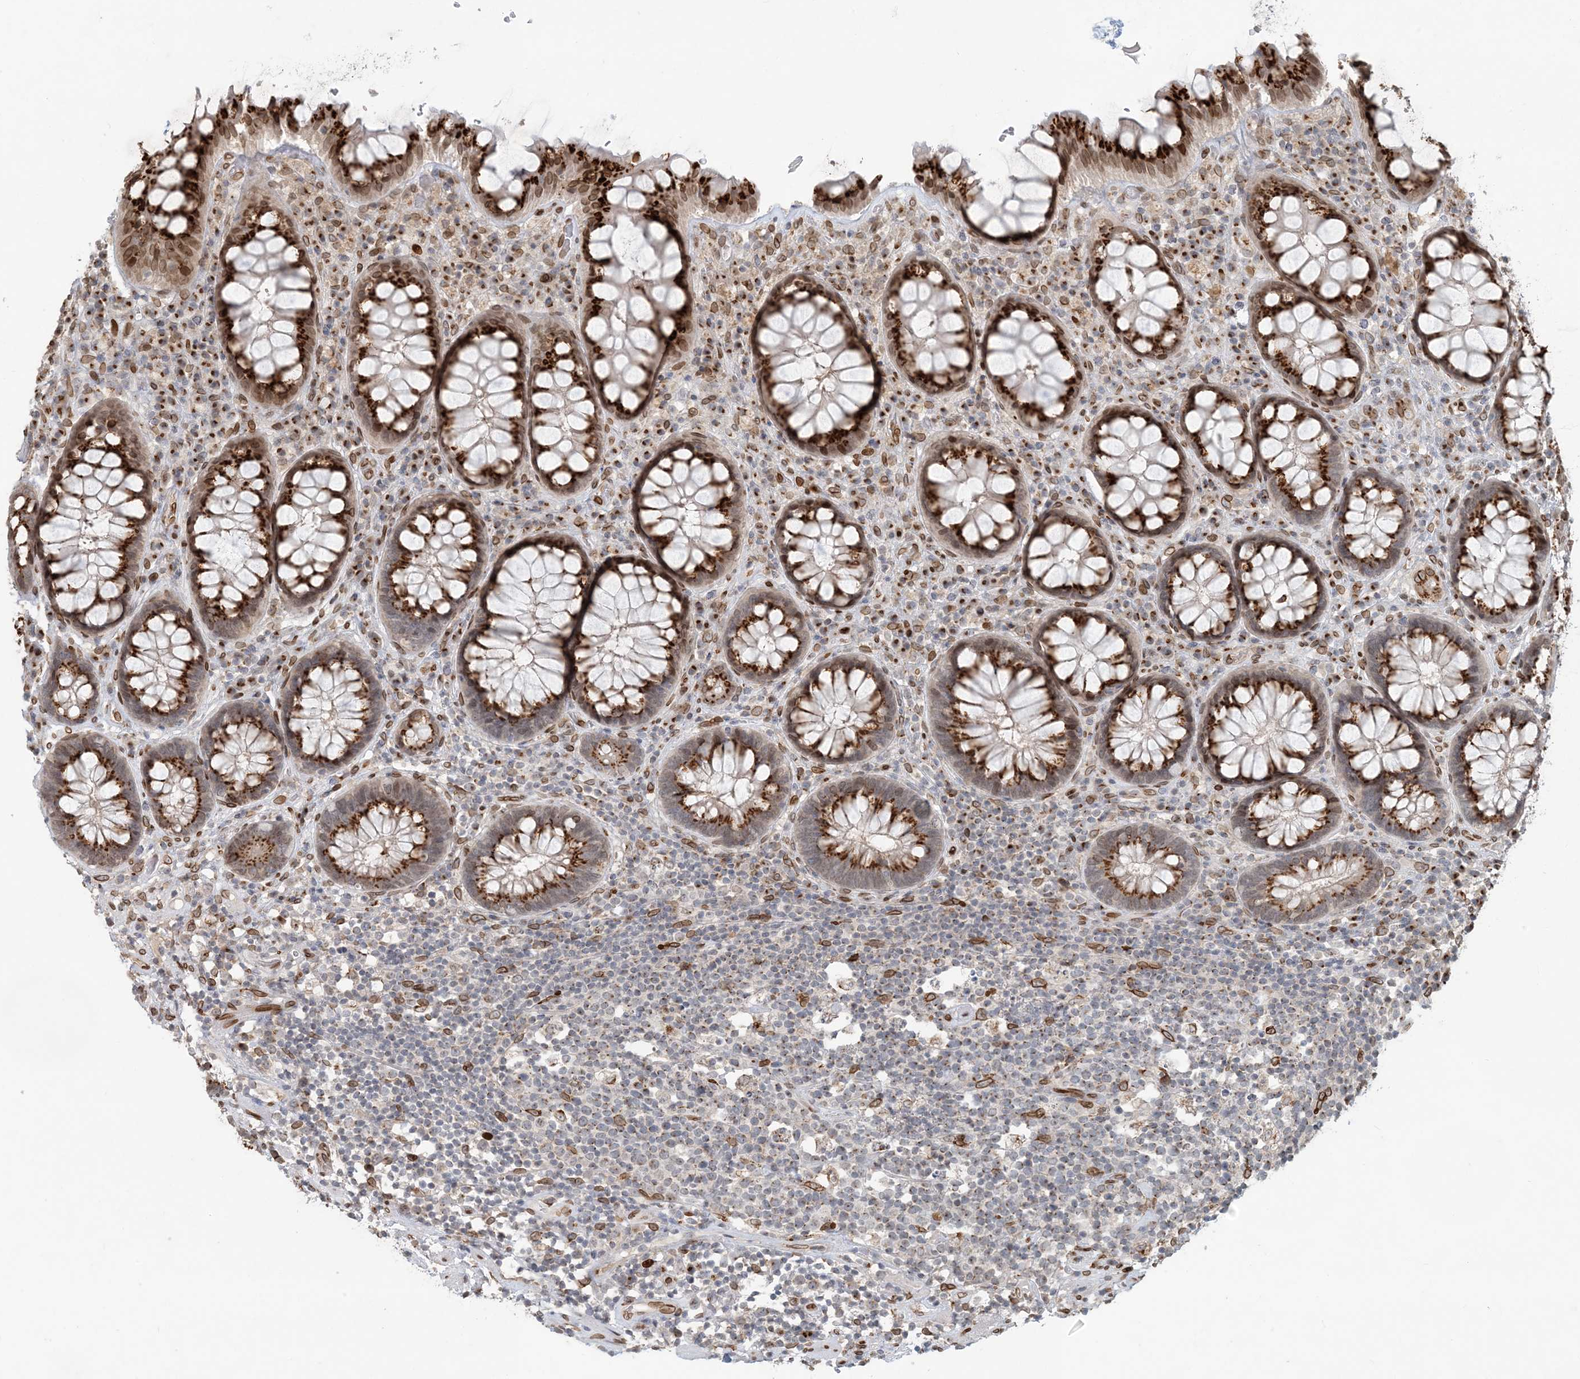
{"staining": {"intensity": "strong", "quantity": ">75%", "location": "cytoplasmic/membranous,nuclear"}, "tissue": "rectum", "cell_type": "Glandular cells", "image_type": "normal", "snomed": [{"axis": "morphology", "description": "Normal tissue, NOS"}, {"axis": "topography", "description": "Rectum"}], "caption": "Strong cytoplasmic/membranous,nuclear staining for a protein is seen in approximately >75% of glandular cells of benign rectum using immunohistochemistry.", "gene": "SLC35A2", "patient": {"sex": "male", "age": 64}}